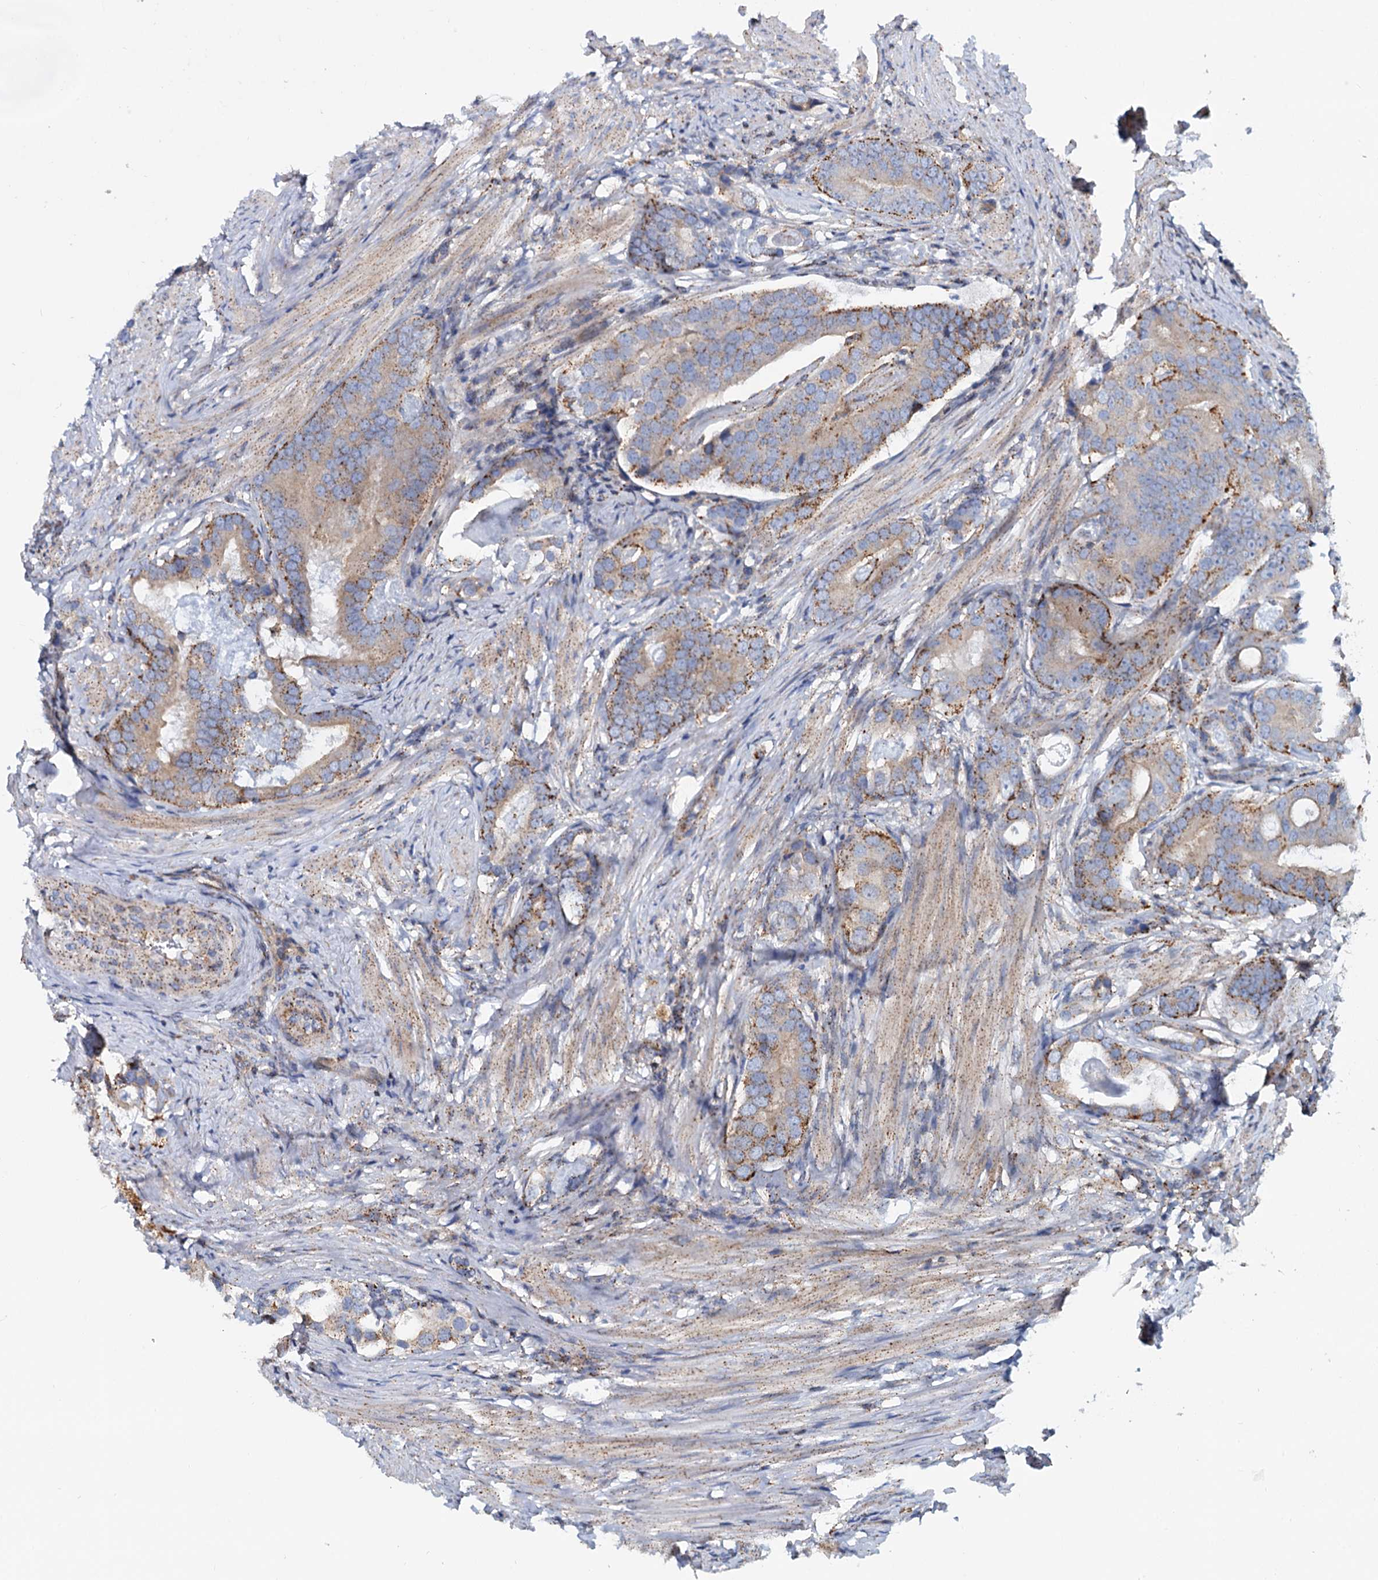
{"staining": {"intensity": "moderate", "quantity": "25%-75%", "location": "cytoplasmic/membranous"}, "tissue": "prostate cancer", "cell_type": "Tumor cells", "image_type": "cancer", "snomed": [{"axis": "morphology", "description": "Adenocarcinoma, Low grade"}, {"axis": "topography", "description": "Prostate"}], "caption": "Prostate low-grade adenocarcinoma stained with DAB (3,3'-diaminobenzidine) immunohistochemistry exhibits medium levels of moderate cytoplasmic/membranous staining in approximately 25%-75% of tumor cells.", "gene": "PSEN1", "patient": {"sex": "male", "age": 71}}